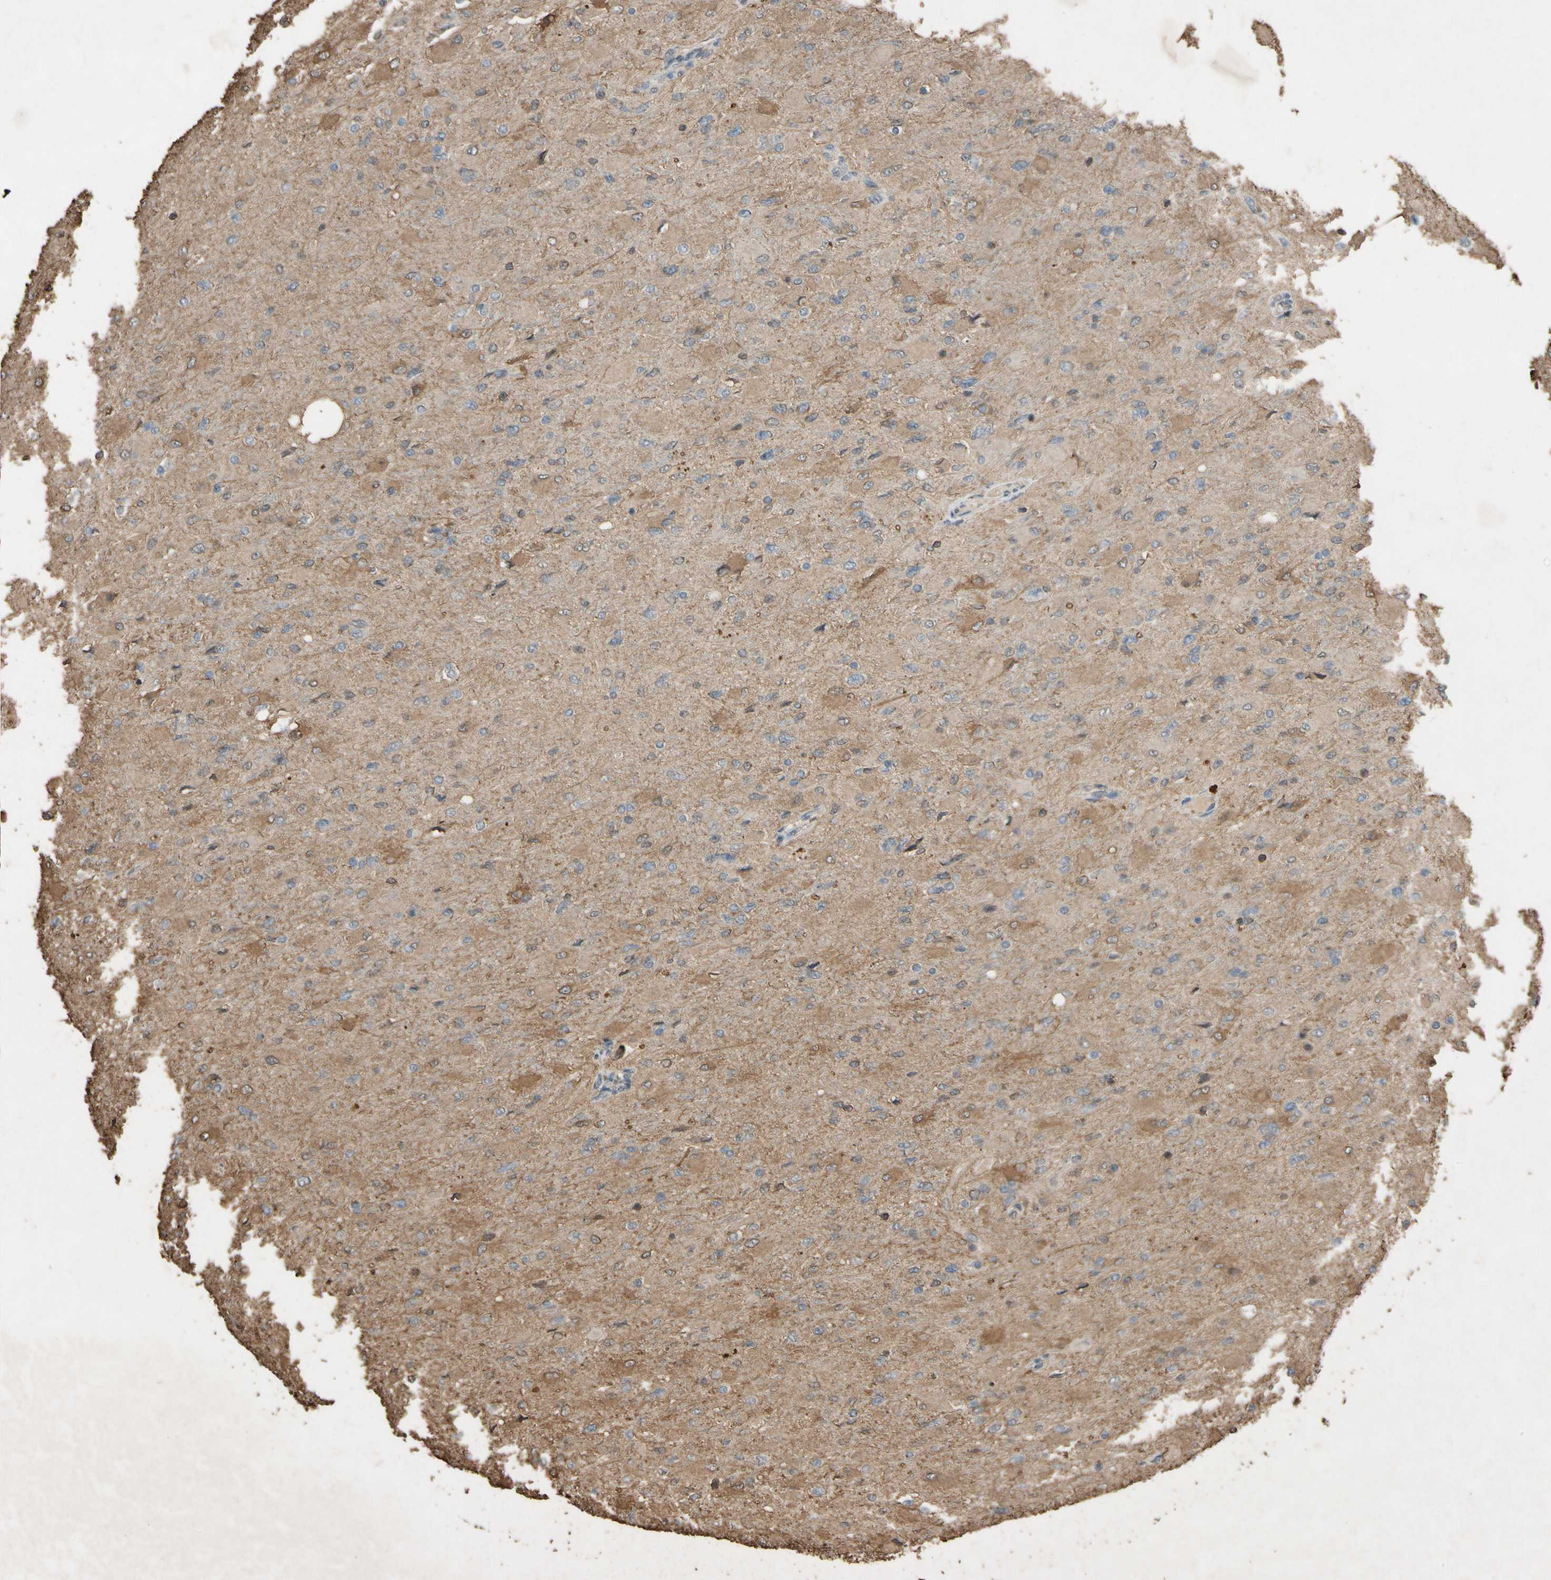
{"staining": {"intensity": "moderate", "quantity": ">75%", "location": "cytoplasmic/membranous"}, "tissue": "glioma", "cell_type": "Tumor cells", "image_type": "cancer", "snomed": [{"axis": "morphology", "description": "Glioma, malignant, High grade"}, {"axis": "topography", "description": "Cerebral cortex"}], "caption": "Glioma stained for a protein reveals moderate cytoplasmic/membranous positivity in tumor cells.", "gene": "TNFSF13B", "patient": {"sex": "female", "age": 36}}